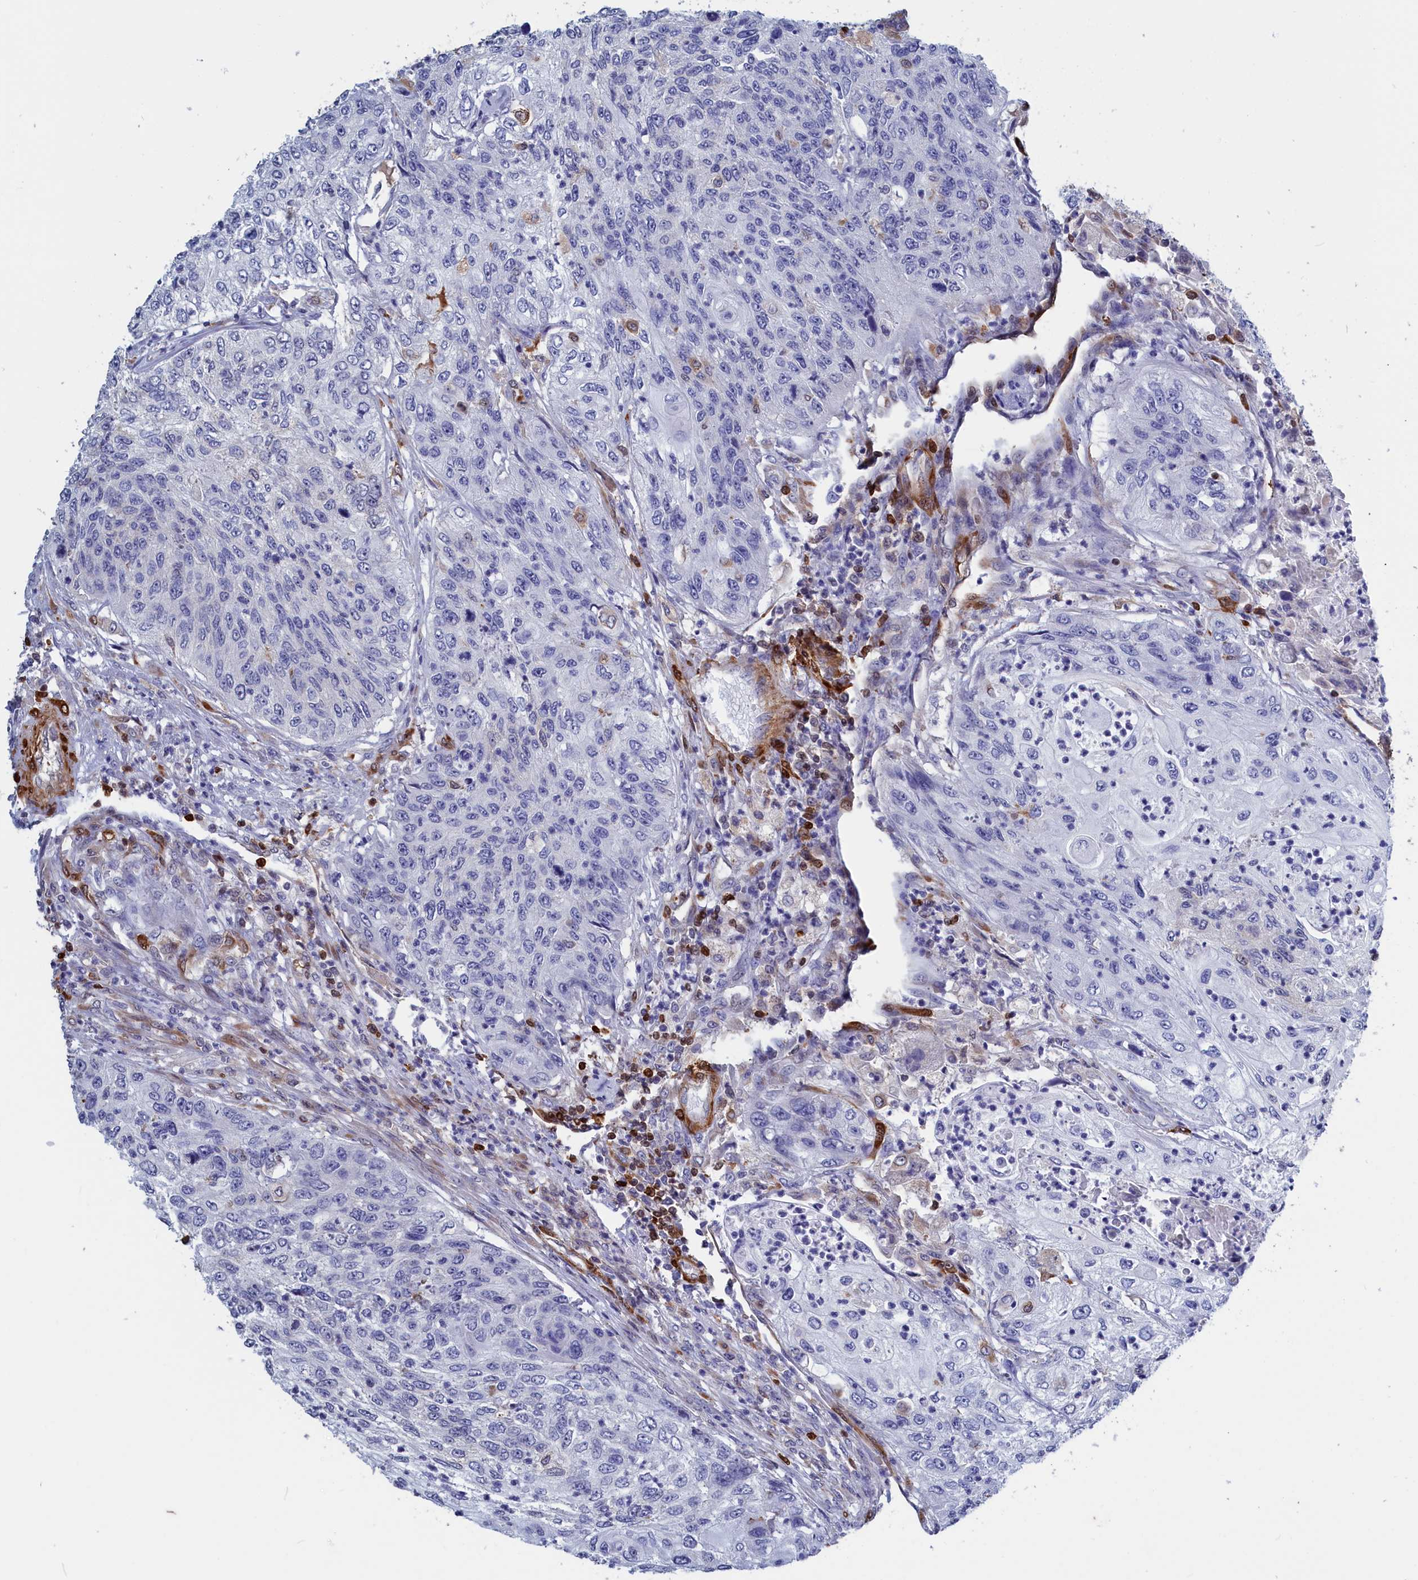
{"staining": {"intensity": "negative", "quantity": "none", "location": "none"}, "tissue": "urothelial cancer", "cell_type": "Tumor cells", "image_type": "cancer", "snomed": [{"axis": "morphology", "description": "Urothelial carcinoma, High grade"}, {"axis": "topography", "description": "Urinary bladder"}], "caption": "Tumor cells are negative for protein expression in human urothelial cancer.", "gene": "CRIP1", "patient": {"sex": "female", "age": 60}}